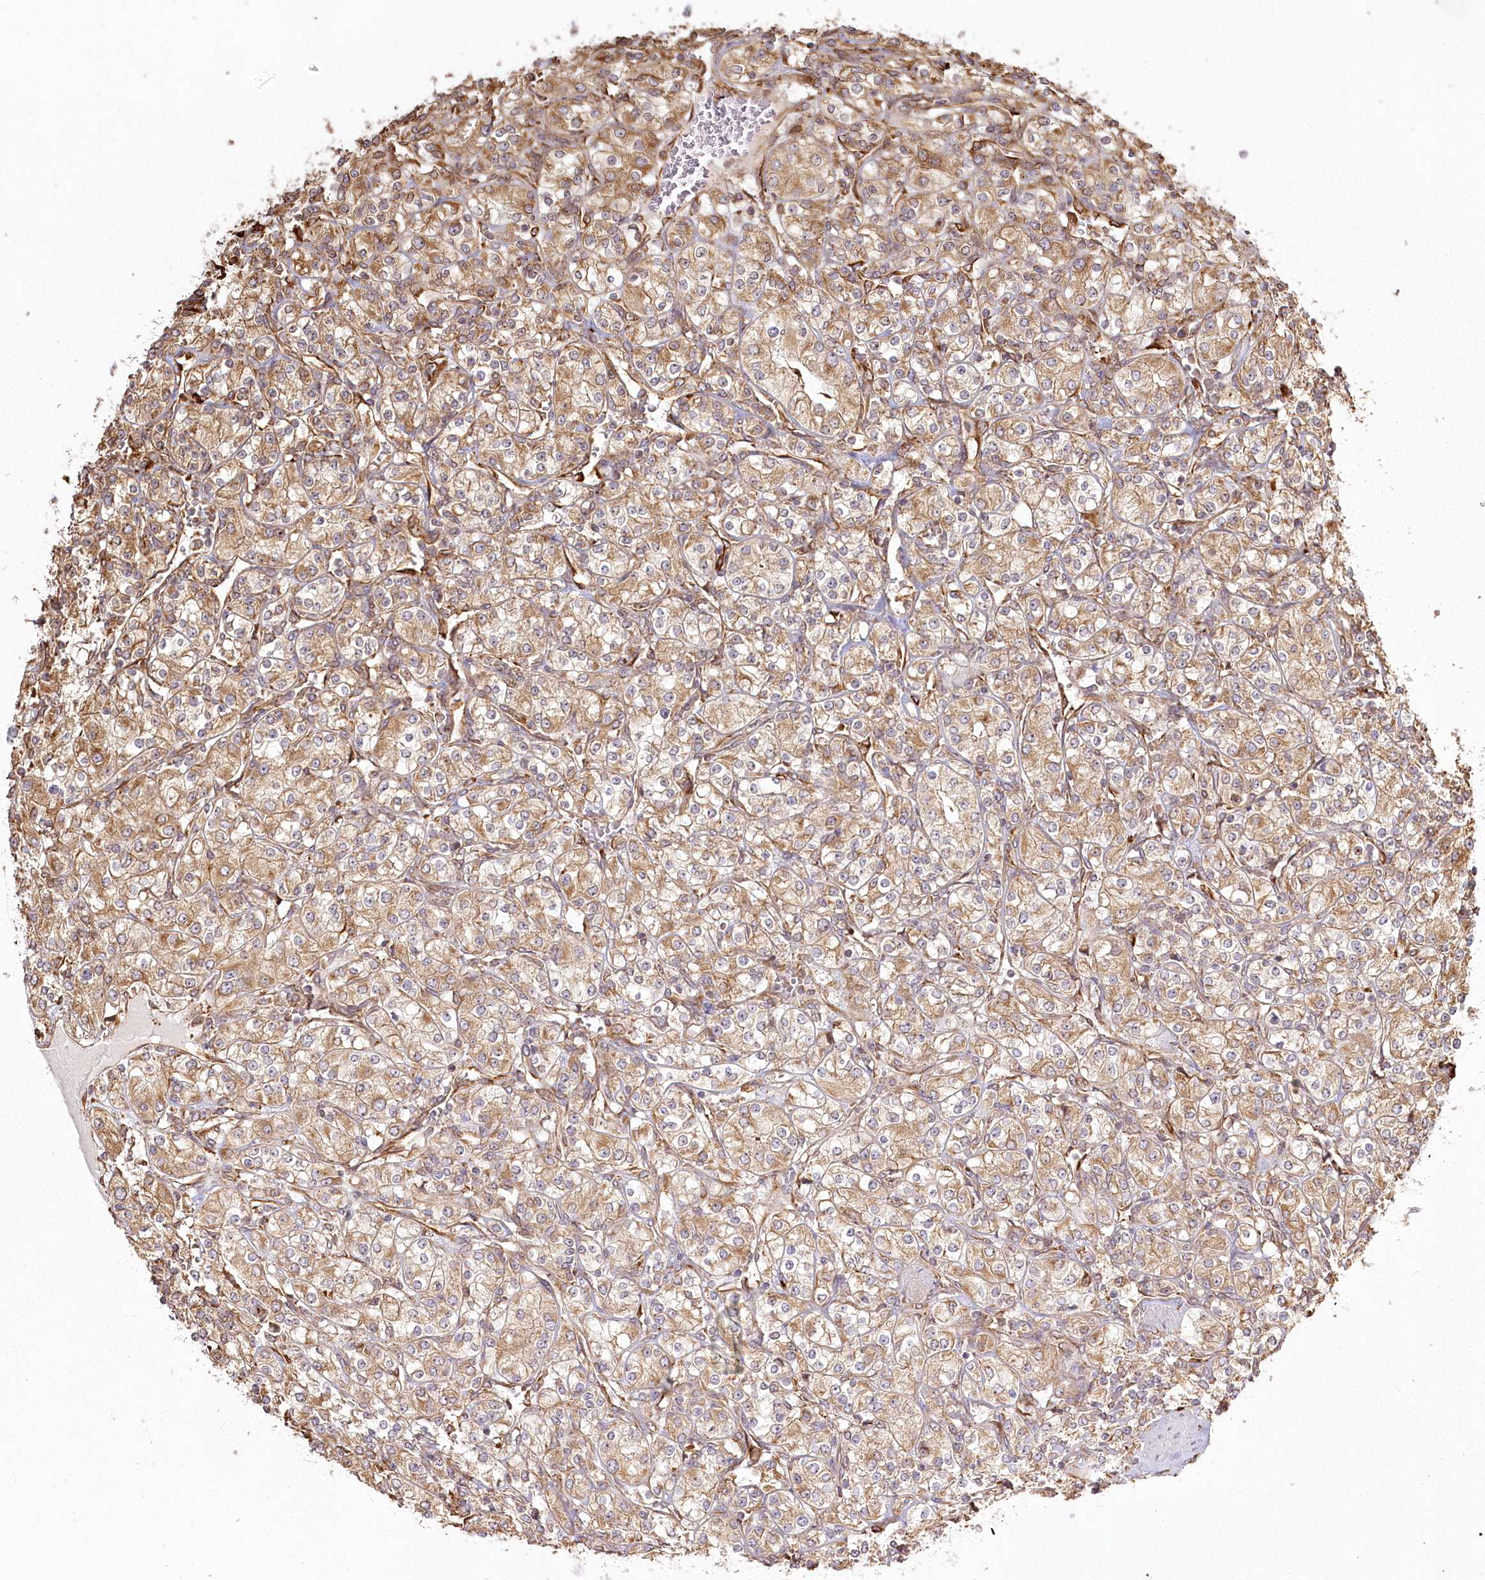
{"staining": {"intensity": "moderate", "quantity": ">75%", "location": "cytoplasmic/membranous"}, "tissue": "renal cancer", "cell_type": "Tumor cells", "image_type": "cancer", "snomed": [{"axis": "morphology", "description": "Adenocarcinoma, NOS"}, {"axis": "topography", "description": "Kidney"}], "caption": "An immunohistochemistry image of tumor tissue is shown. Protein staining in brown shows moderate cytoplasmic/membranous positivity in renal cancer (adenocarcinoma) within tumor cells. The staining was performed using DAB to visualize the protein expression in brown, while the nuclei were stained in blue with hematoxylin (Magnification: 20x).", "gene": "FAM13A", "patient": {"sex": "male", "age": 77}}